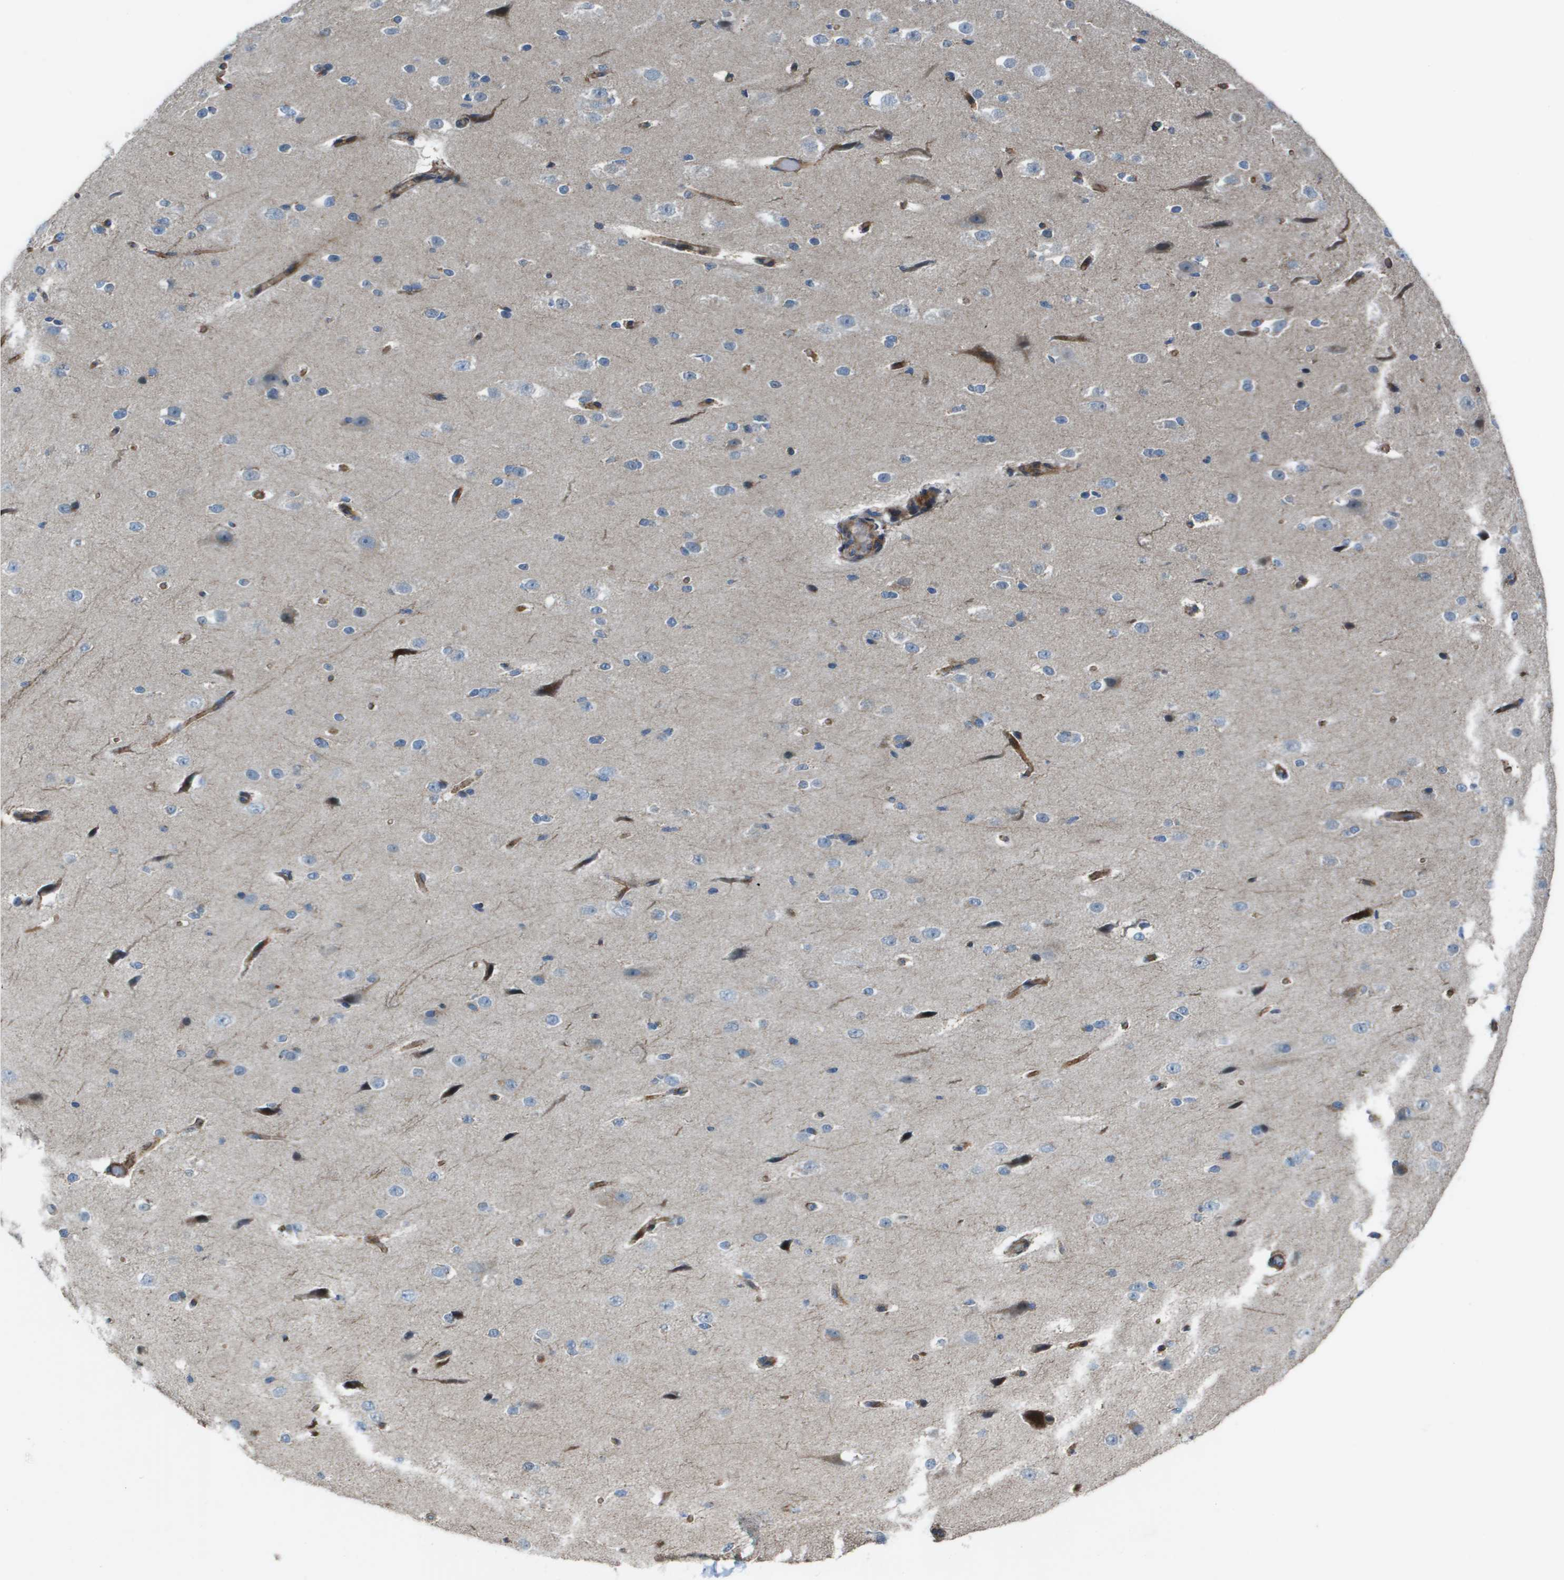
{"staining": {"intensity": "weak", "quantity": "25%-75%", "location": "cytoplasmic/membranous"}, "tissue": "cerebral cortex", "cell_type": "Endothelial cells", "image_type": "normal", "snomed": [{"axis": "morphology", "description": "Normal tissue, NOS"}, {"axis": "morphology", "description": "Developmental malformation"}, {"axis": "topography", "description": "Cerebral cortex"}], "caption": "A high-resolution image shows IHC staining of normal cerebral cortex, which exhibits weak cytoplasmic/membranous expression in about 25%-75% of endothelial cells. (DAB IHC with brightfield microscopy, high magnification).", "gene": "MGAT3", "patient": {"sex": "female", "age": 30}}